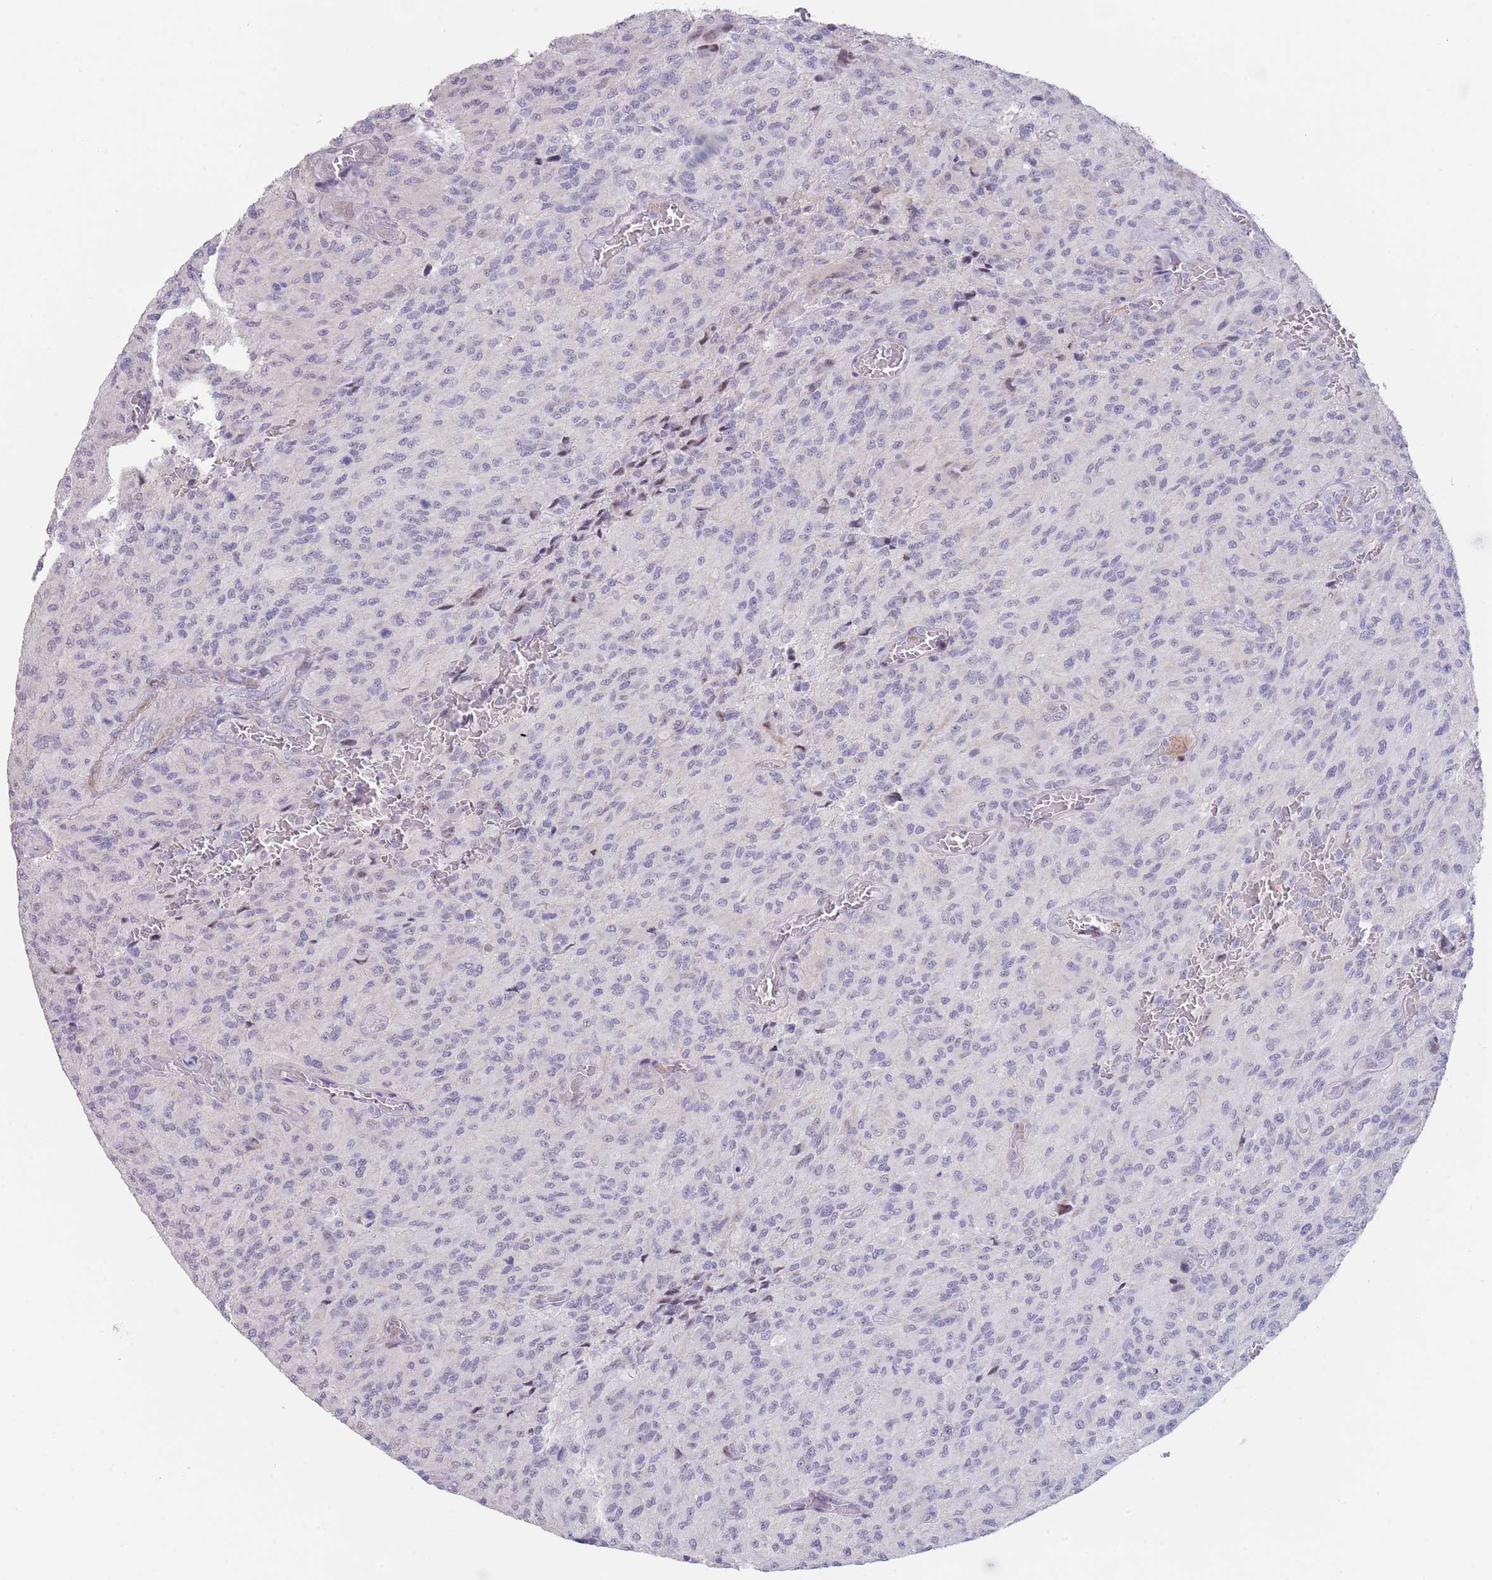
{"staining": {"intensity": "negative", "quantity": "none", "location": "none"}, "tissue": "glioma", "cell_type": "Tumor cells", "image_type": "cancer", "snomed": [{"axis": "morphology", "description": "Normal tissue, NOS"}, {"axis": "morphology", "description": "Glioma, malignant, High grade"}, {"axis": "topography", "description": "Cerebral cortex"}], "caption": "Immunohistochemistry of human glioma shows no positivity in tumor cells.", "gene": "ASAP3", "patient": {"sex": "male", "age": 56}}